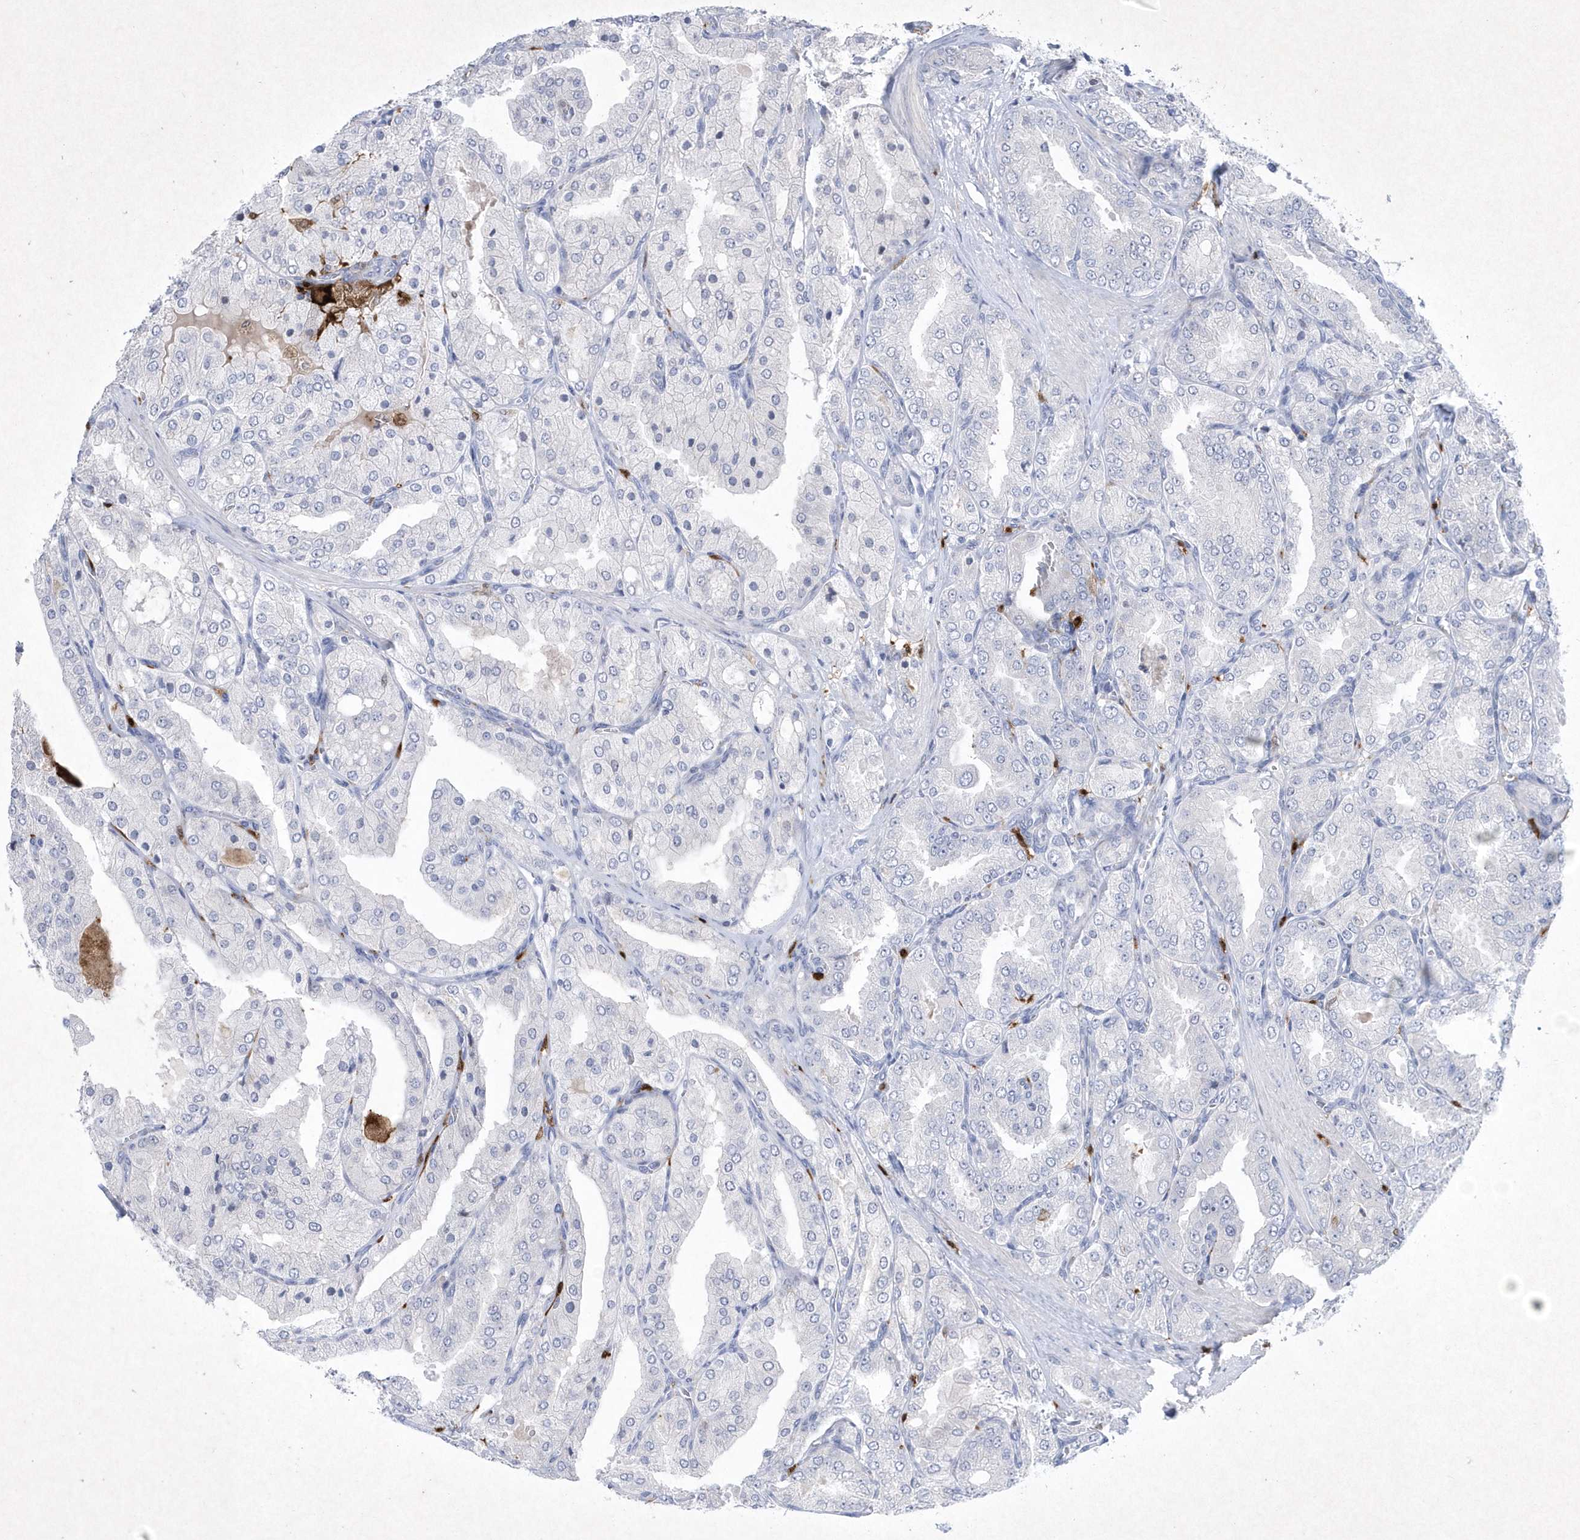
{"staining": {"intensity": "negative", "quantity": "none", "location": "none"}, "tissue": "prostate cancer", "cell_type": "Tumor cells", "image_type": "cancer", "snomed": [{"axis": "morphology", "description": "Adenocarcinoma, High grade"}, {"axis": "topography", "description": "Prostate"}], "caption": "Immunohistochemistry micrograph of prostate cancer (high-grade adenocarcinoma) stained for a protein (brown), which exhibits no positivity in tumor cells. (Immunohistochemistry, brightfield microscopy, high magnification).", "gene": "BHLHA15", "patient": {"sex": "male", "age": 50}}